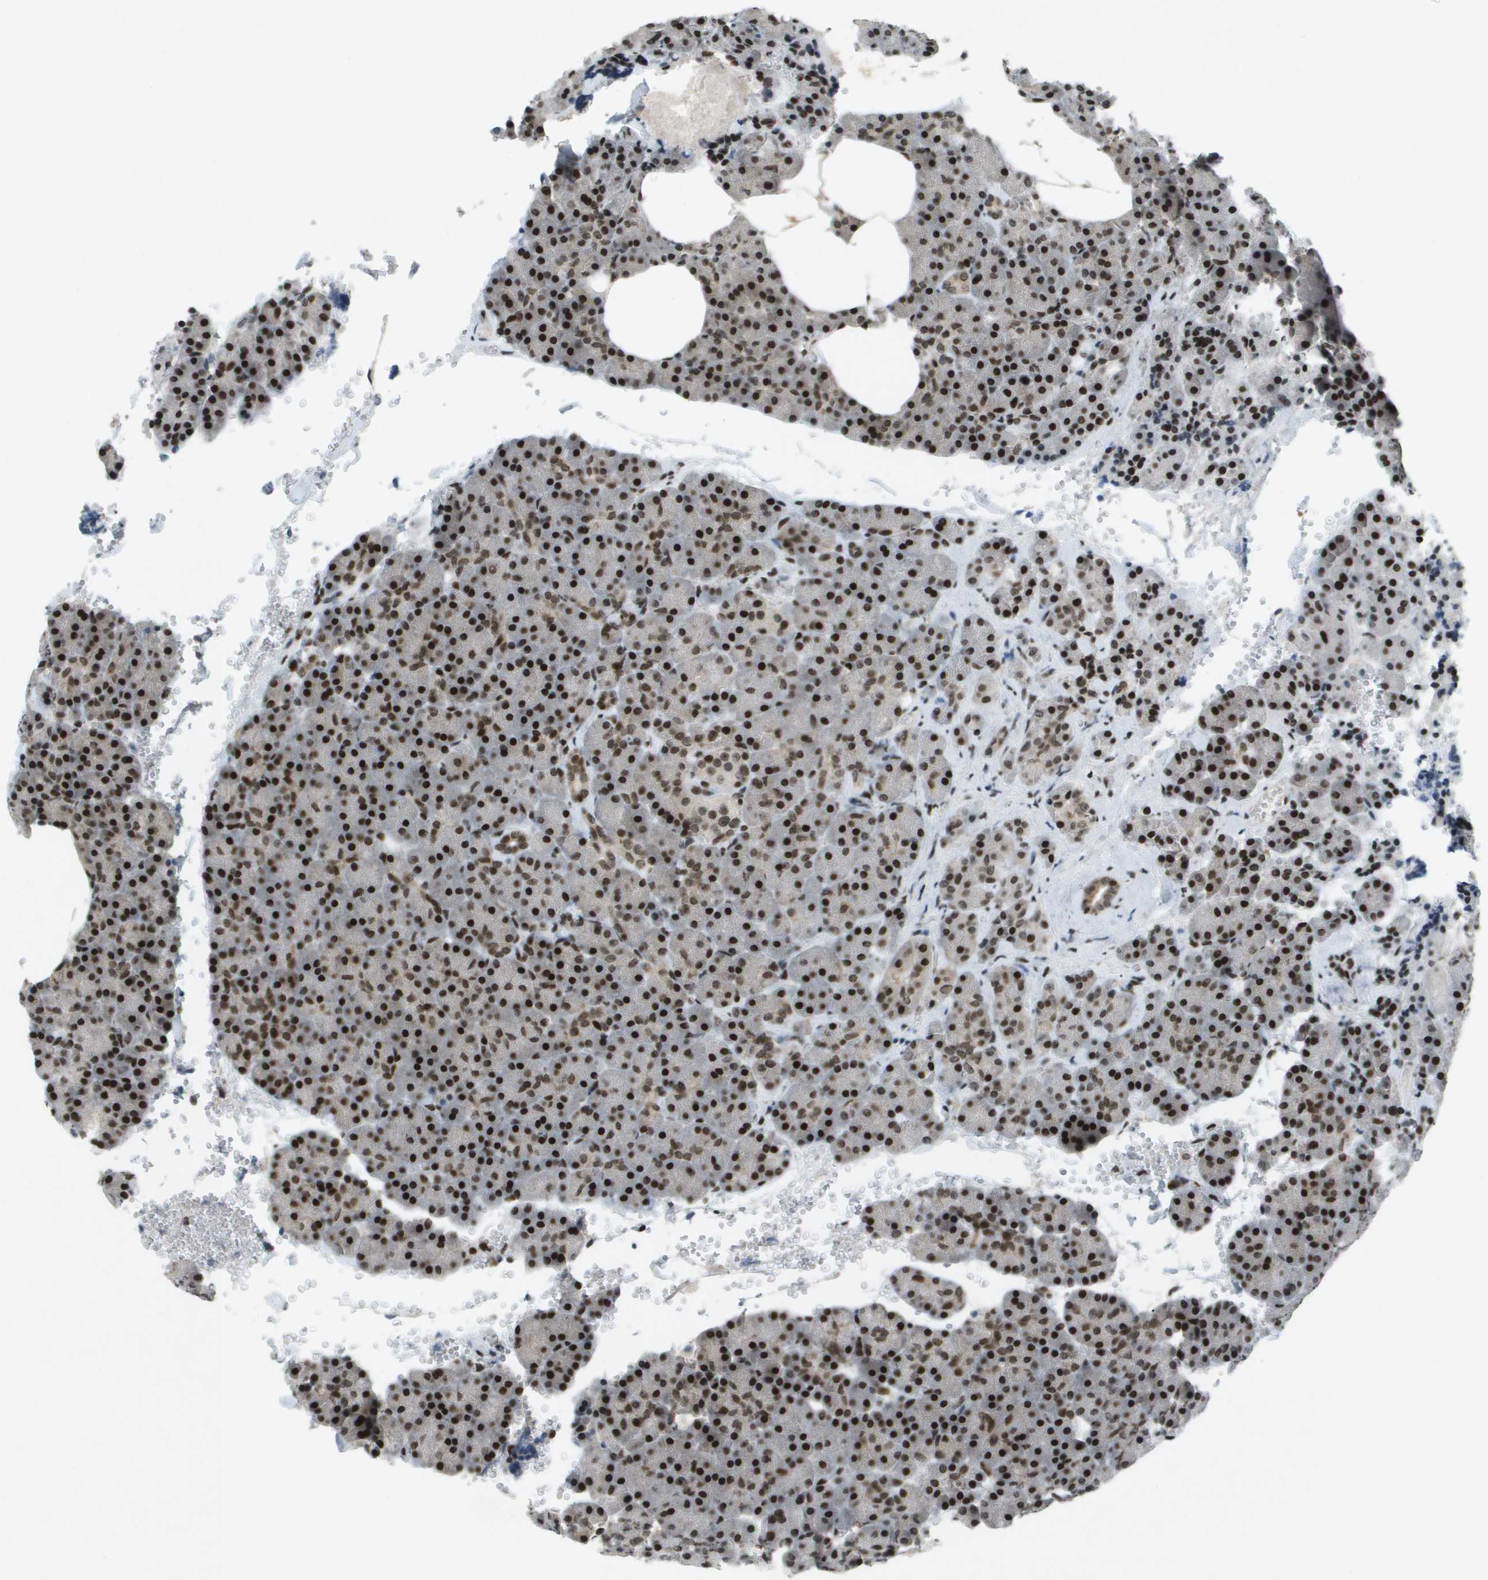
{"staining": {"intensity": "strong", "quantity": ">75%", "location": "nuclear"}, "tissue": "pancreas", "cell_type": "Exocrine glandular cells", "image_type": "normal", "snomed": [{"axis": "morphology", "description": "Normal tissue, NOS"}, {"axis": "topography", "description": "Pancreas"}], "caption": "Brown immunohistochemical staining in unremarkable pancreas reveals strong nuclear positivity in approximately >75% of exocrine glandular cells.", "gene": "IRF7", "patient": {"sex": "female", "age": 35}}